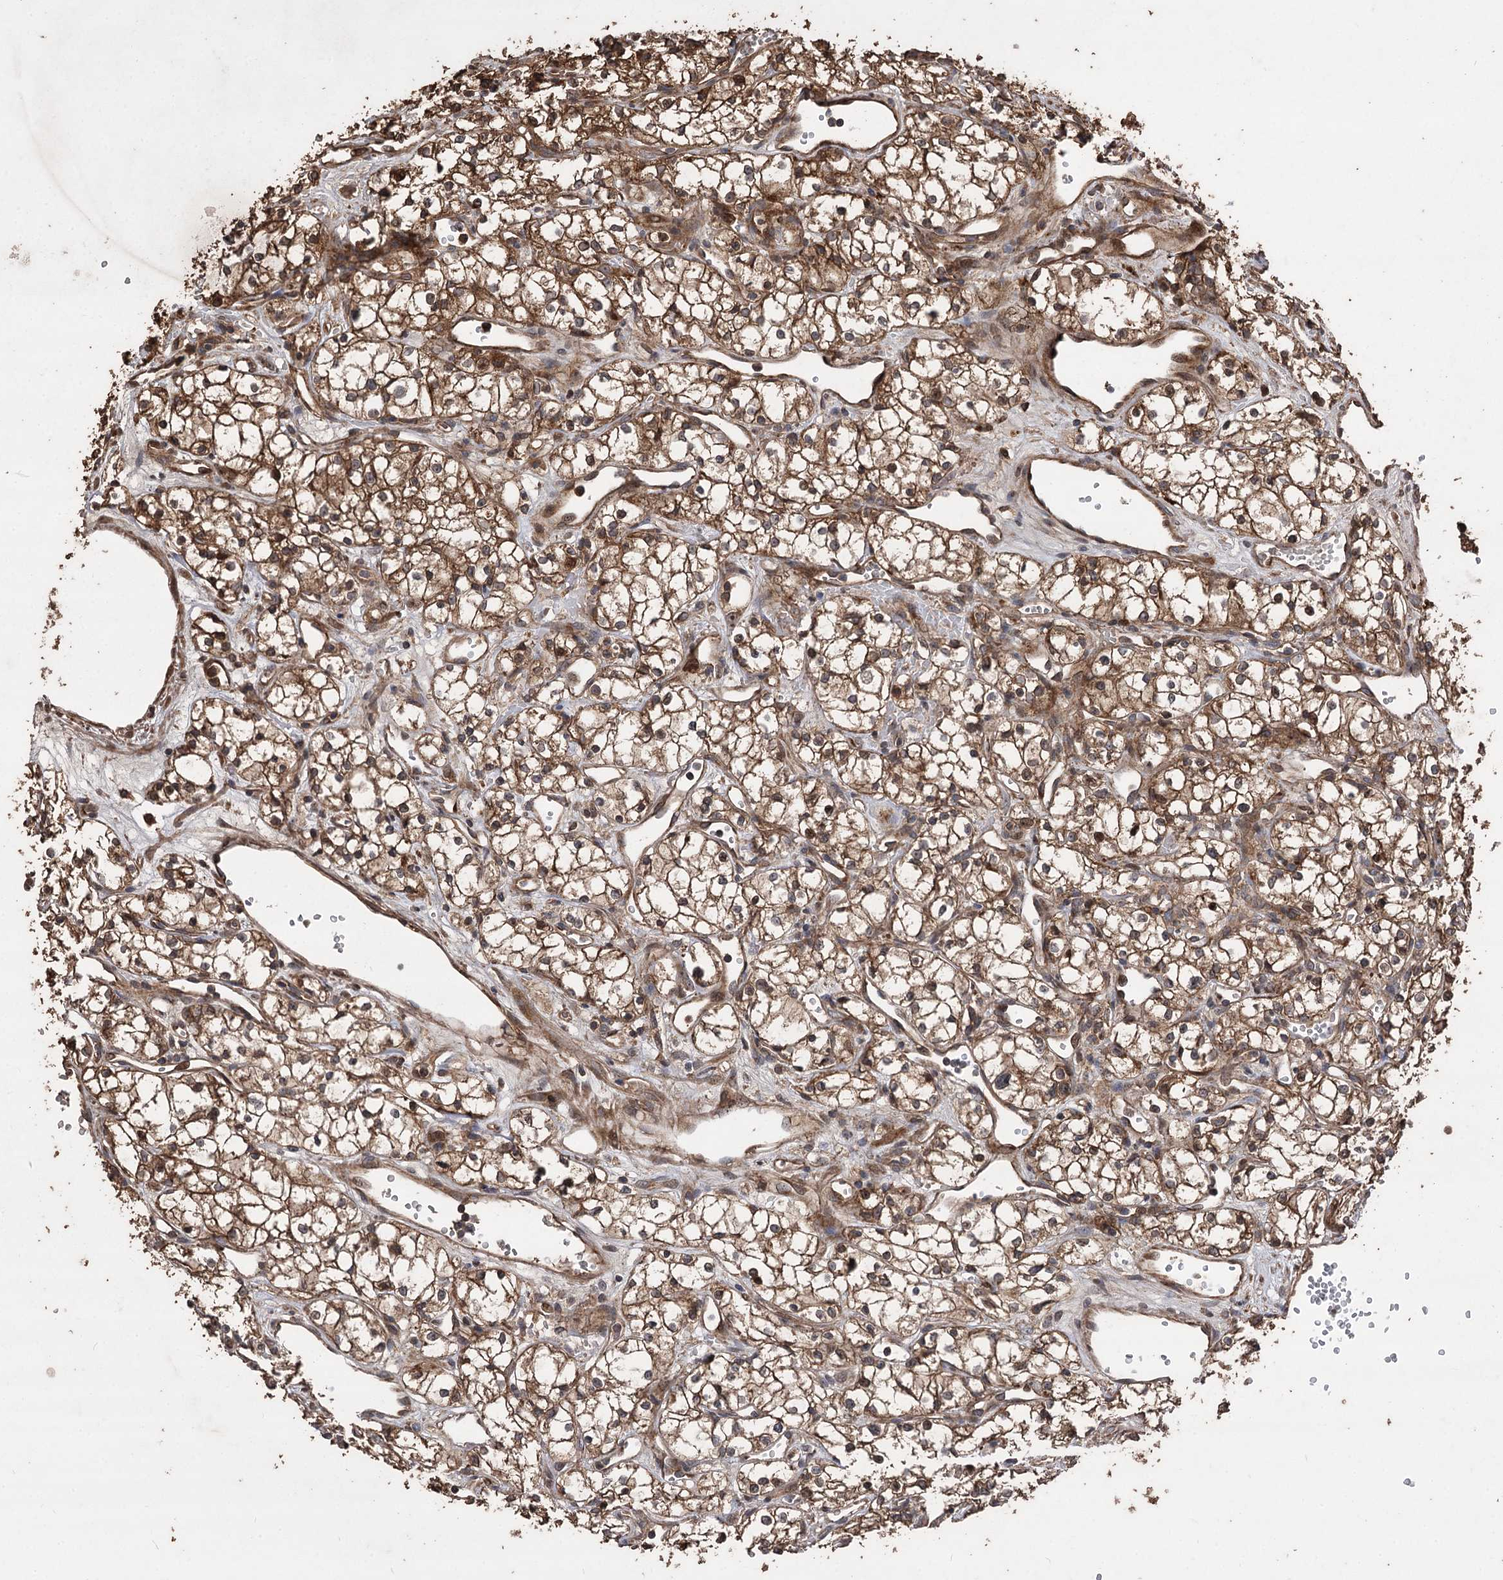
{"staining": {"intensity": "moderate", "quantity": ">75%", "location": "cytoplasmic/membranous"}, "tissue": "renal cancer", "cell_type": "Tumor cells", "image_type": "cancer", "snomed": [{"axis": "morphology", "description": "Adenocarcinoma, NOS"}, {"axis": "topography", "description": "Kidney"}], "caption": "High-magnification brightfield microscopy of renal cancer (adenocarcinoma) stained with DAB (3,3'-diaminobenzidine) (brown) and counterstained with hematoxylin (blue). tumor cells exhibit moderate cytoplasmic/membranous positivity is present in approximately>75% of cells. (Brightfield microscopy of DAB IHC at high magnification).", "gene": "RASSF3", "patient": {"sex": "male", "age": 59}}